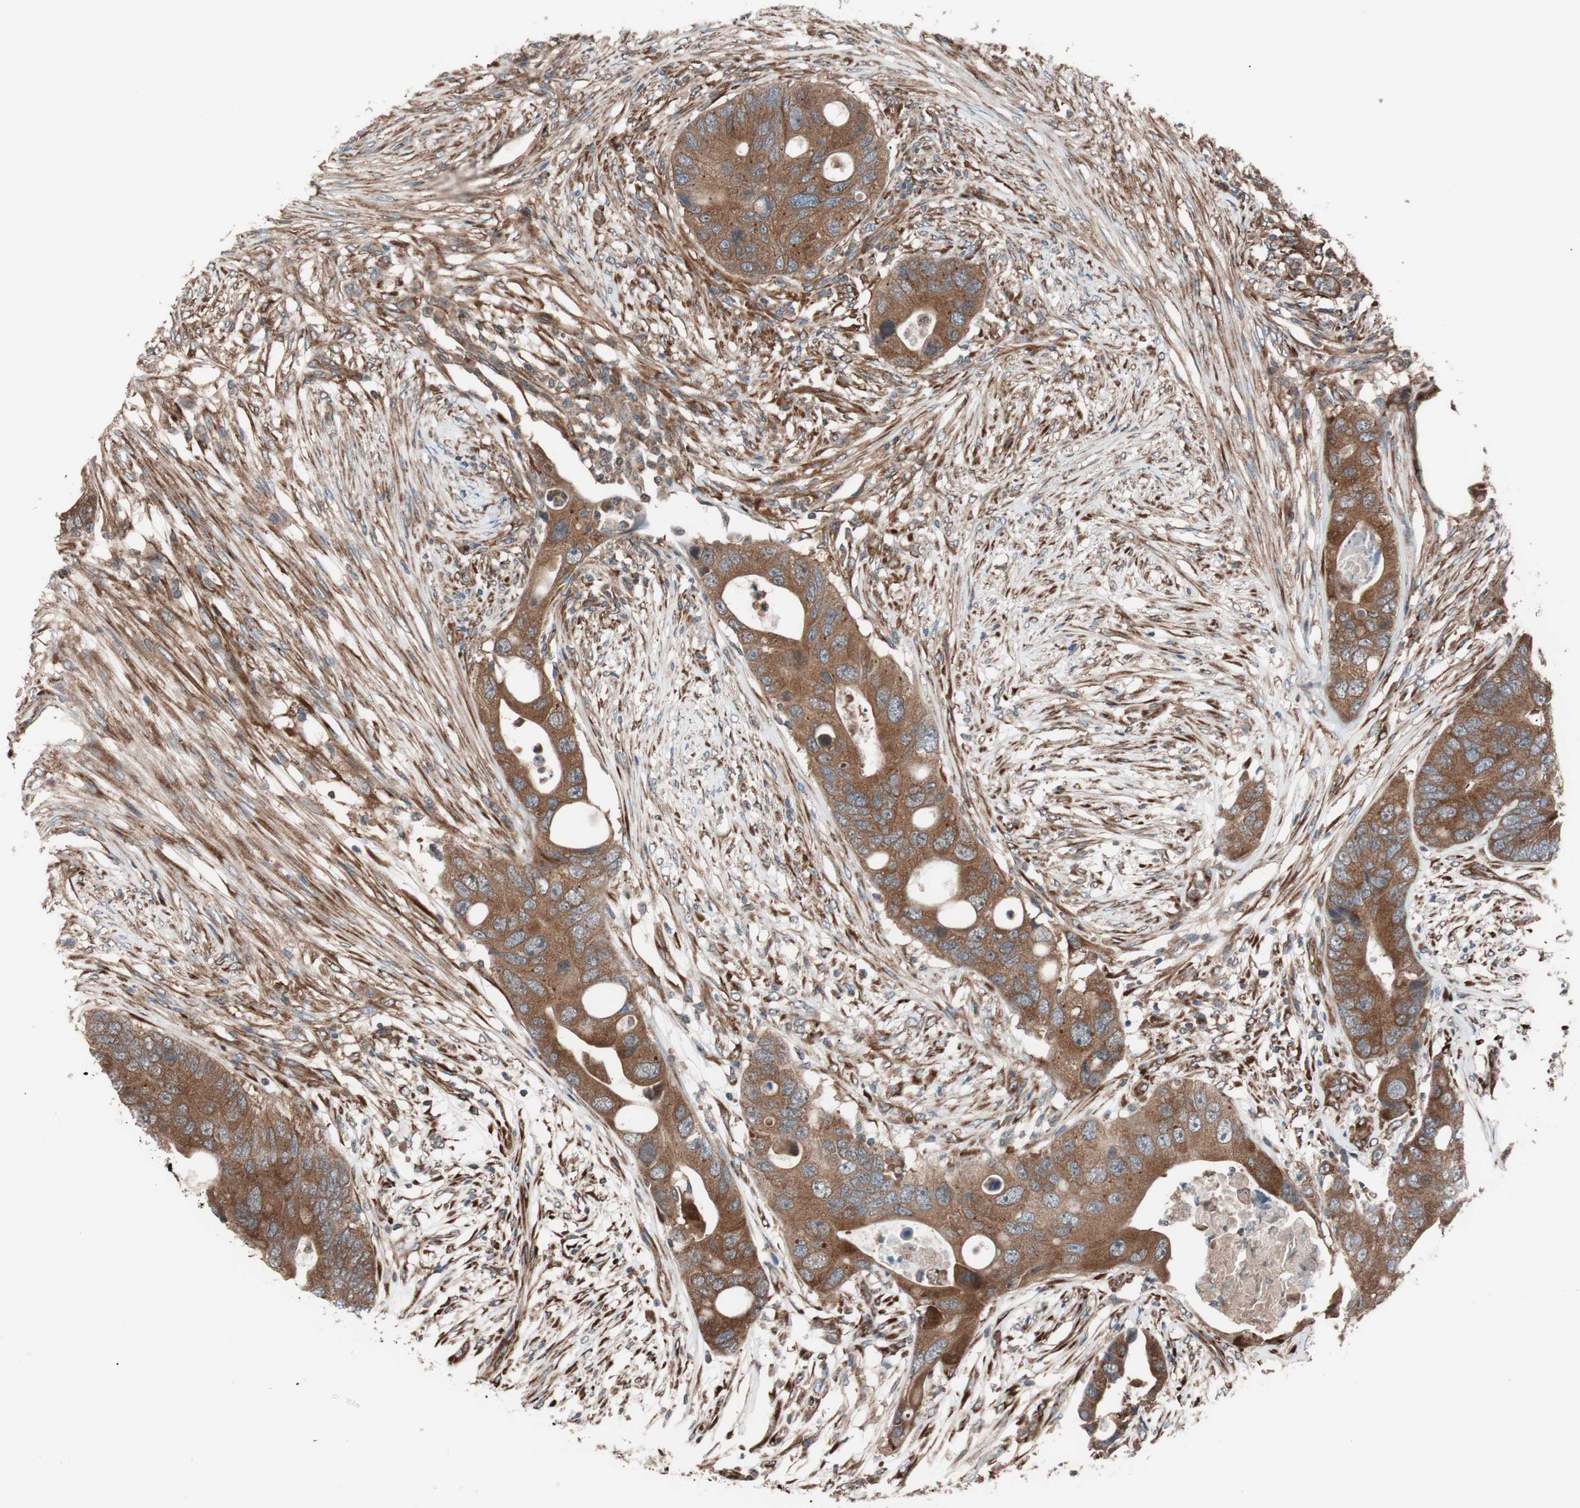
{"staining": {"intensity": "moderate", "quantity": ">75%", "location": "cytoplasmic/membranous"}, "tissue": "colorectal cancer", "cell_type": "Tumor cells", "image_type": "cancer", "snomed": [{"axis": "morphology", "description": "Adenocarcinoma, NOS"}, {"axis": "topography", "description": "Colon"}], "caption": "There is medium levels of moderate cytoplasmic/membranous staining in tumor cells of colorectal cancer, as demonstrated by immunohistochemical staining (brown color).", "gene": "SEC31A", "patient": {"sex": "male", "age": 71}}